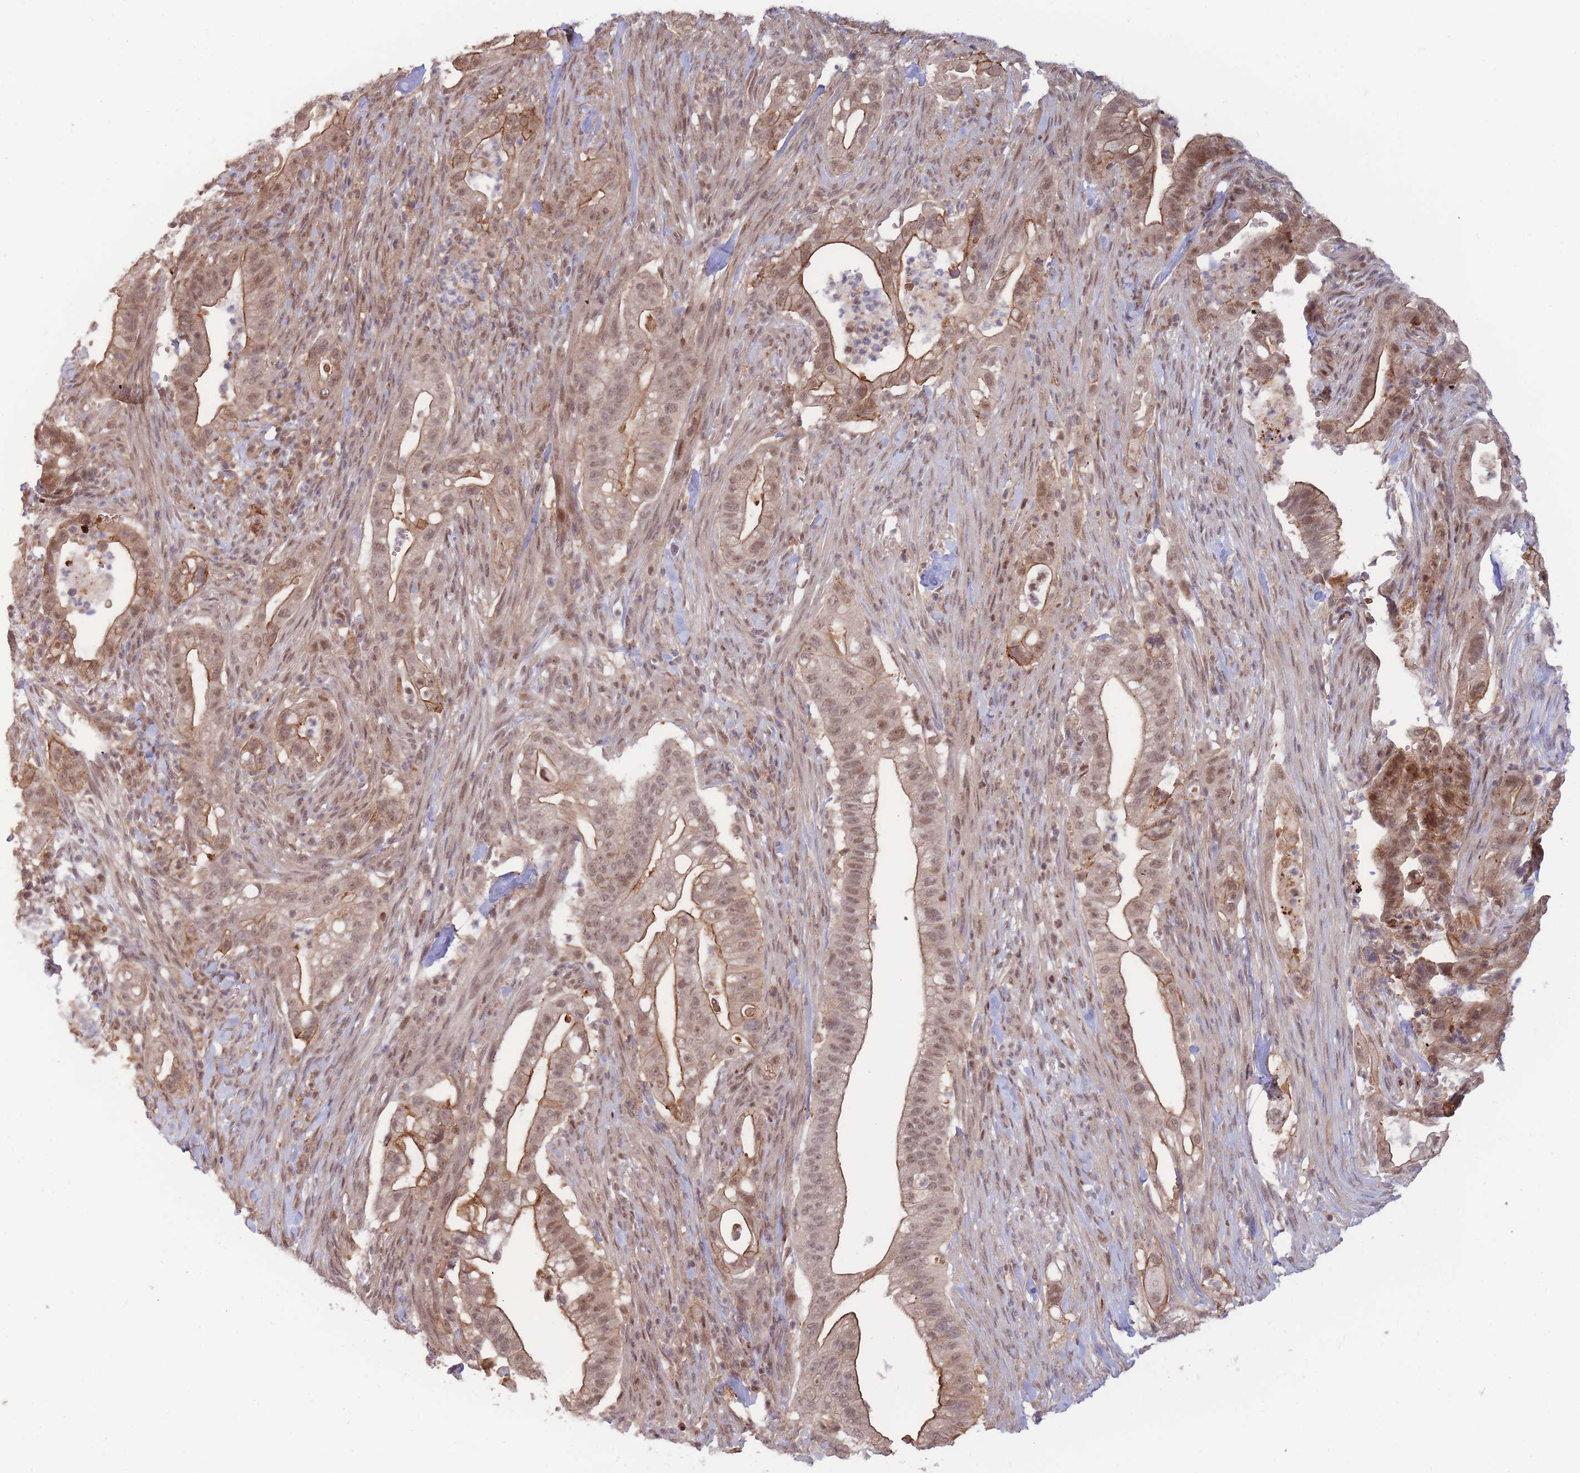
{"staining": {"intensity": "moderate", "quantity": ">75%", "location": "cytoplasmic/membranous,nuclear"}, "tissue": "pancreatic cancer", "cell_type": "Tumor cells", "image_type": "cancer", "snomed": [{"axis": "morphology", "description": "Adenocarcinoma, NOS"}, {"axis": "topography", "description": "Pancreas"}], "caption": "Adenocarcinoma (pancreatic) stained for a protein (brown) reveals moderate cytoplasmic/membranous and nuclear positive staining in approximately >75% of tumor cells.", "gene": "BOD1L1", "patient": {"sex": "male", "age": 44}}